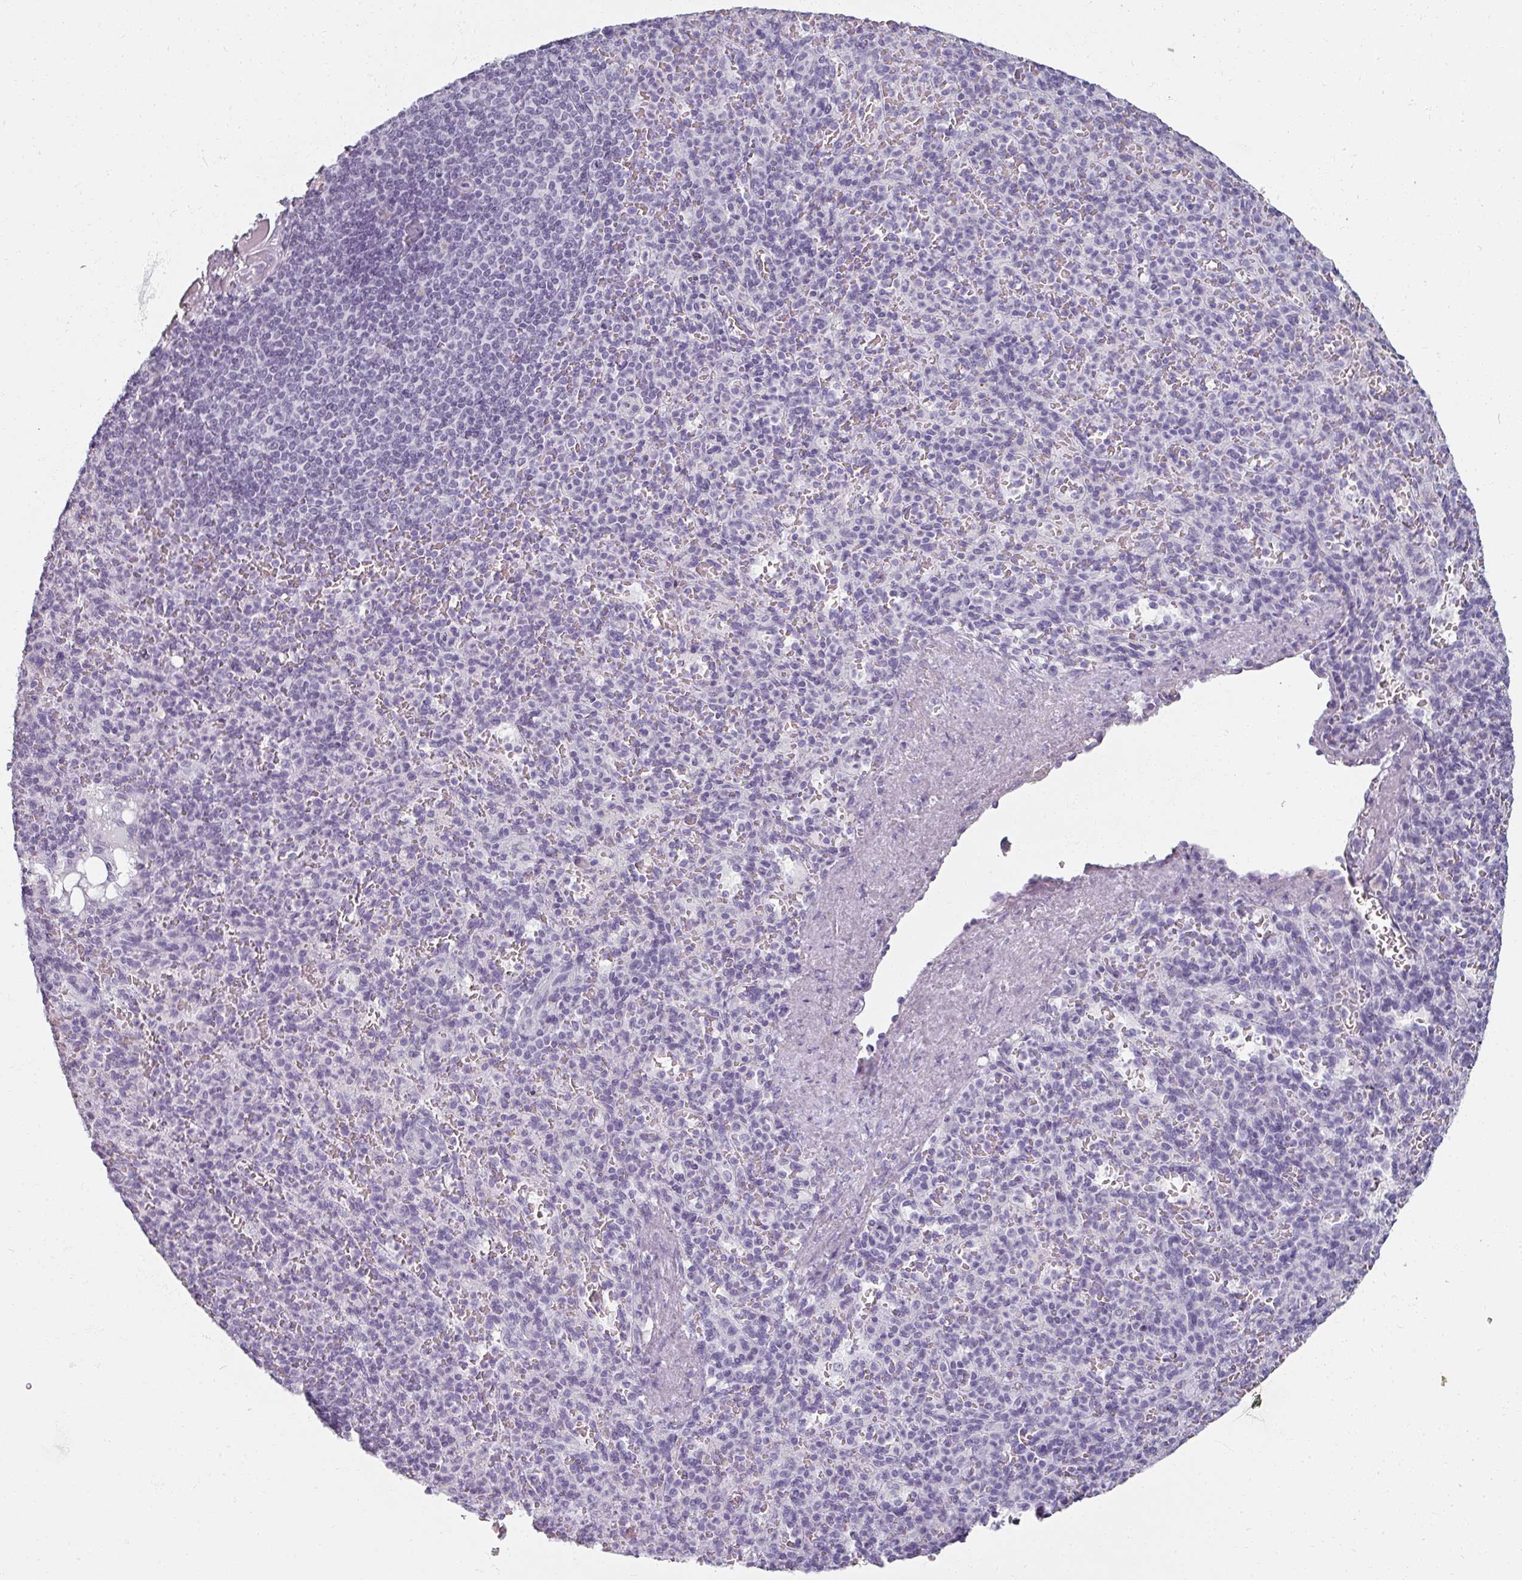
{"staining": {"intensity": "negative", "quantity": "none", "location": "none"}, "tissue": "spleen", "cell_type": "Cells in red pulp", "image_type": "normal", "snomed": [{"axis": "morphology", "description": "Normal tissue, NOS"}, {"axis": "topography", "description": "Spleen"}], "caption": "Immunohistochemistry (IHC) image of benign spleen: spleen stained with DAB (3,3'-diaminobenzidine) reveals no significant protein staining in cells in red pulp.", "gene": "REG3A", "patient": {"sex": "female", "age": 74}}